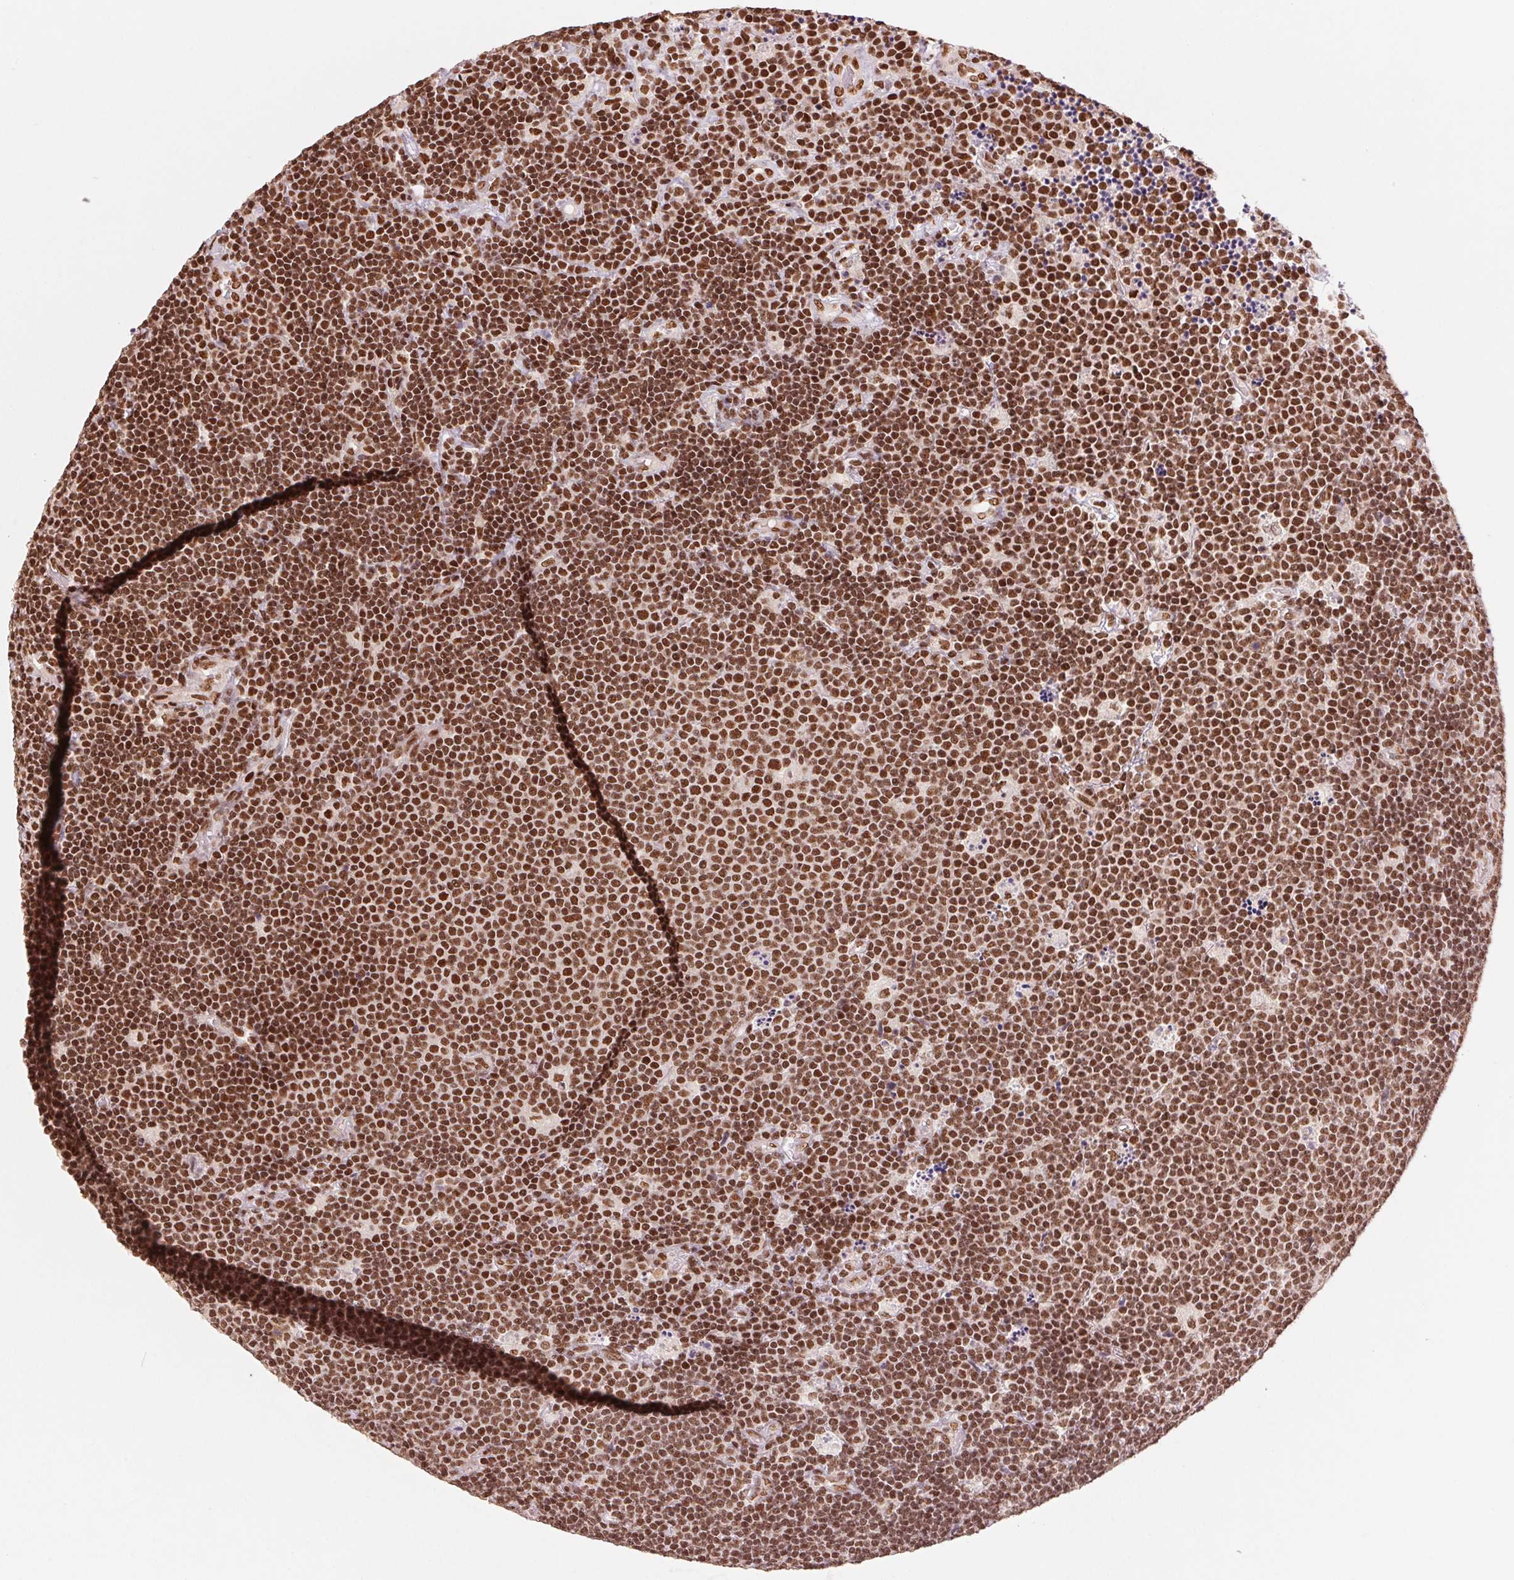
{"staining": {"intensity": "strong", "quantity": ">75%", "location": "nuclear"}, "tissue": "lymphoma", "cell_type": "Tumor cells", "image_type": "cancer", "snomed": [{"axis": "morphology", "description": "Malignant lymphoma, non-Hodgkin's type, Low grade"}, {"axis": "topography", "description": "Brain"}], "caption": "This histopathology image reveals malignant lymphoma, non-Hodgkin's type (low-grade) stained with immunohistochemistry (IHC) to label a protein in brown. The nuclear of tumor cells show strong positivity for the protein. Nuclei are counter-stained blue.", "gene": "TTLL9", "patient": {"sex": "female", "age": 66}}